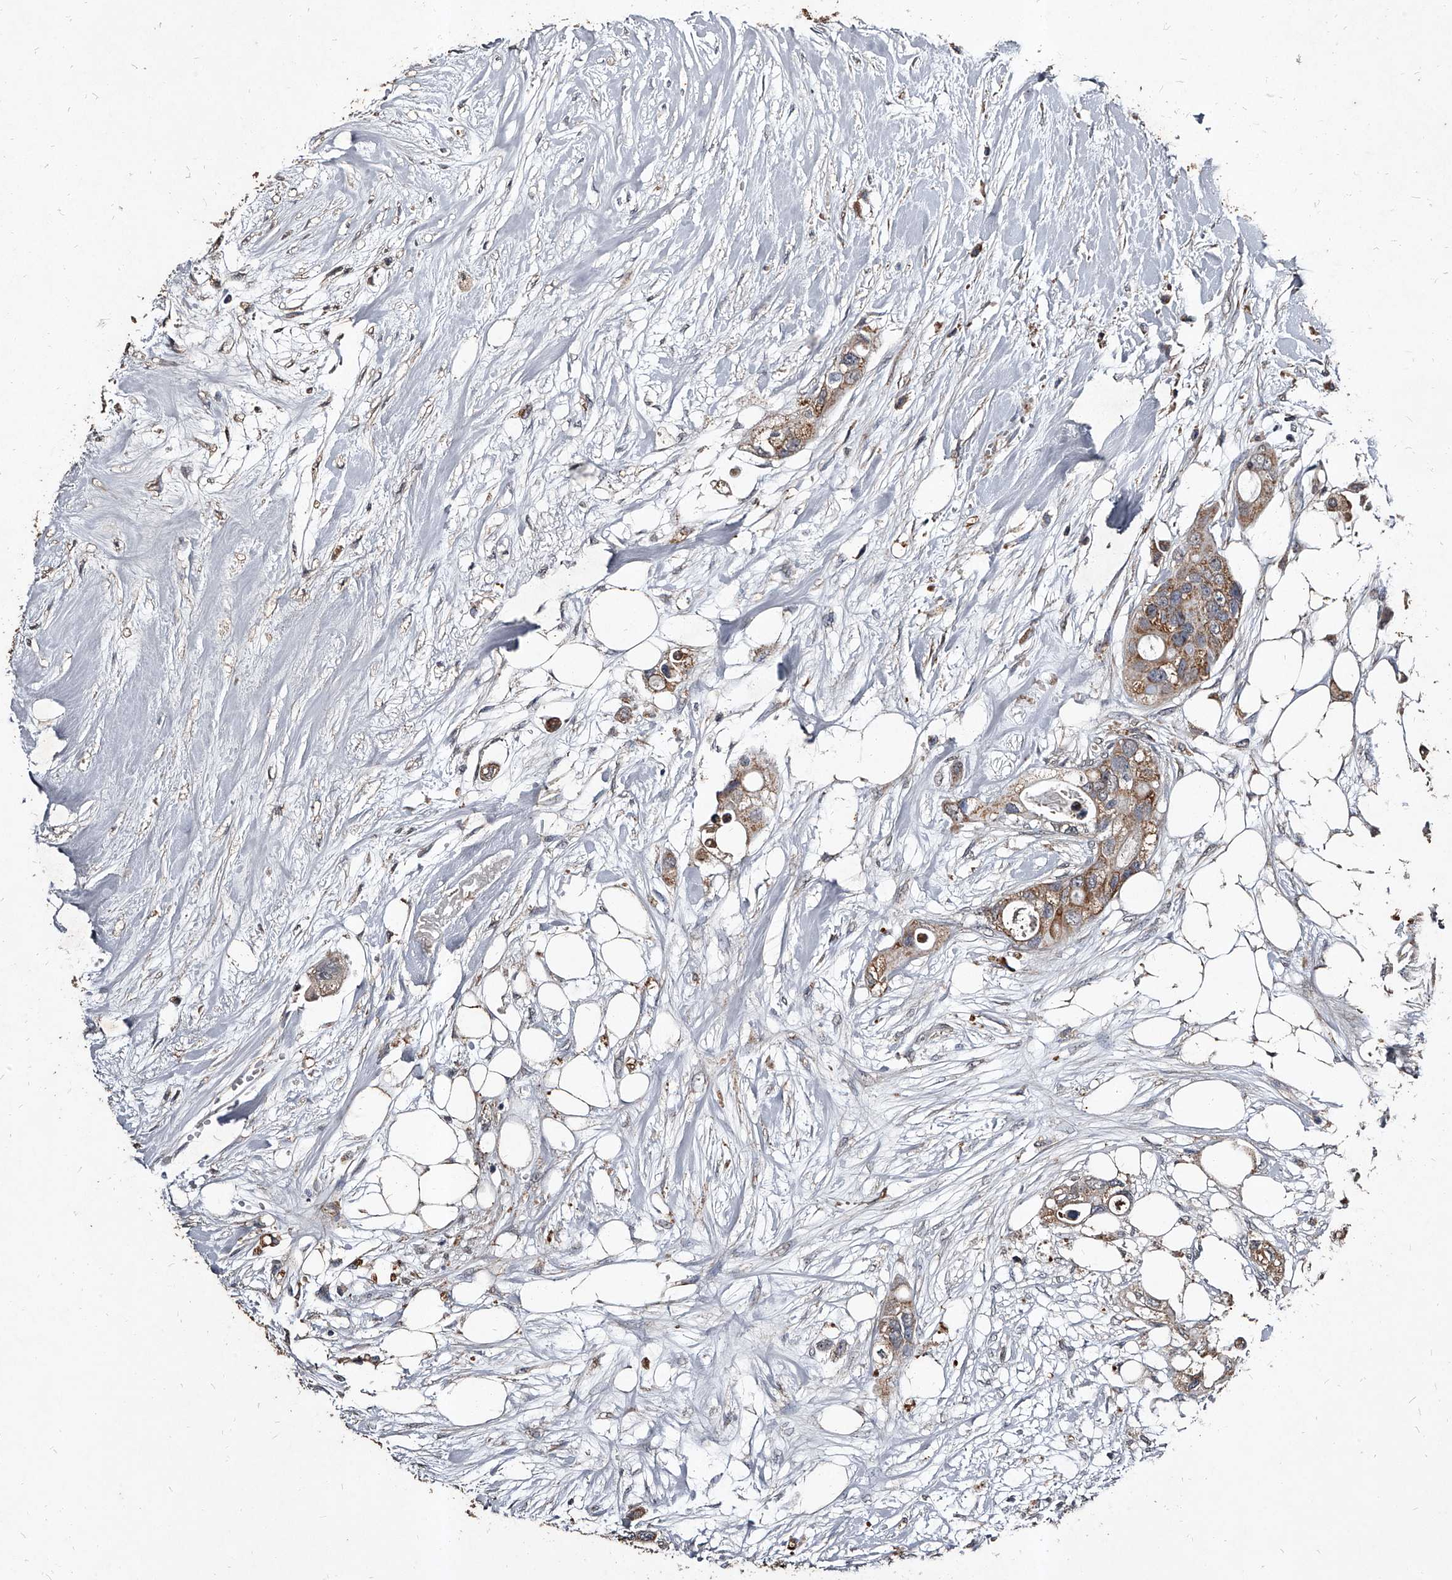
{"staining": {"intensity": "moderate", "quantity": ">75%", "location": "cytoplasmic/membranous"}, "tissue": "colorectal cancer", "cell_type": "Tumor cells", "image_type": "cancer", "snomed": [{"axis": "morphology", "description": "Adenocarcinoma, NOS"}, {"axis": "topography", "description": "Colon"}], "caption": "Immunohistochemical staining of colorectal cancer (adenocarcinoma) displays medium levels of moderate cytoplasmic/membranous expression in approximately >75% of tumor cells. (brown staining indicates protein expression, while blue staining denotes nuclei).", "gene": "GPR183", "patient": {"sex": "female", "age": 57}}